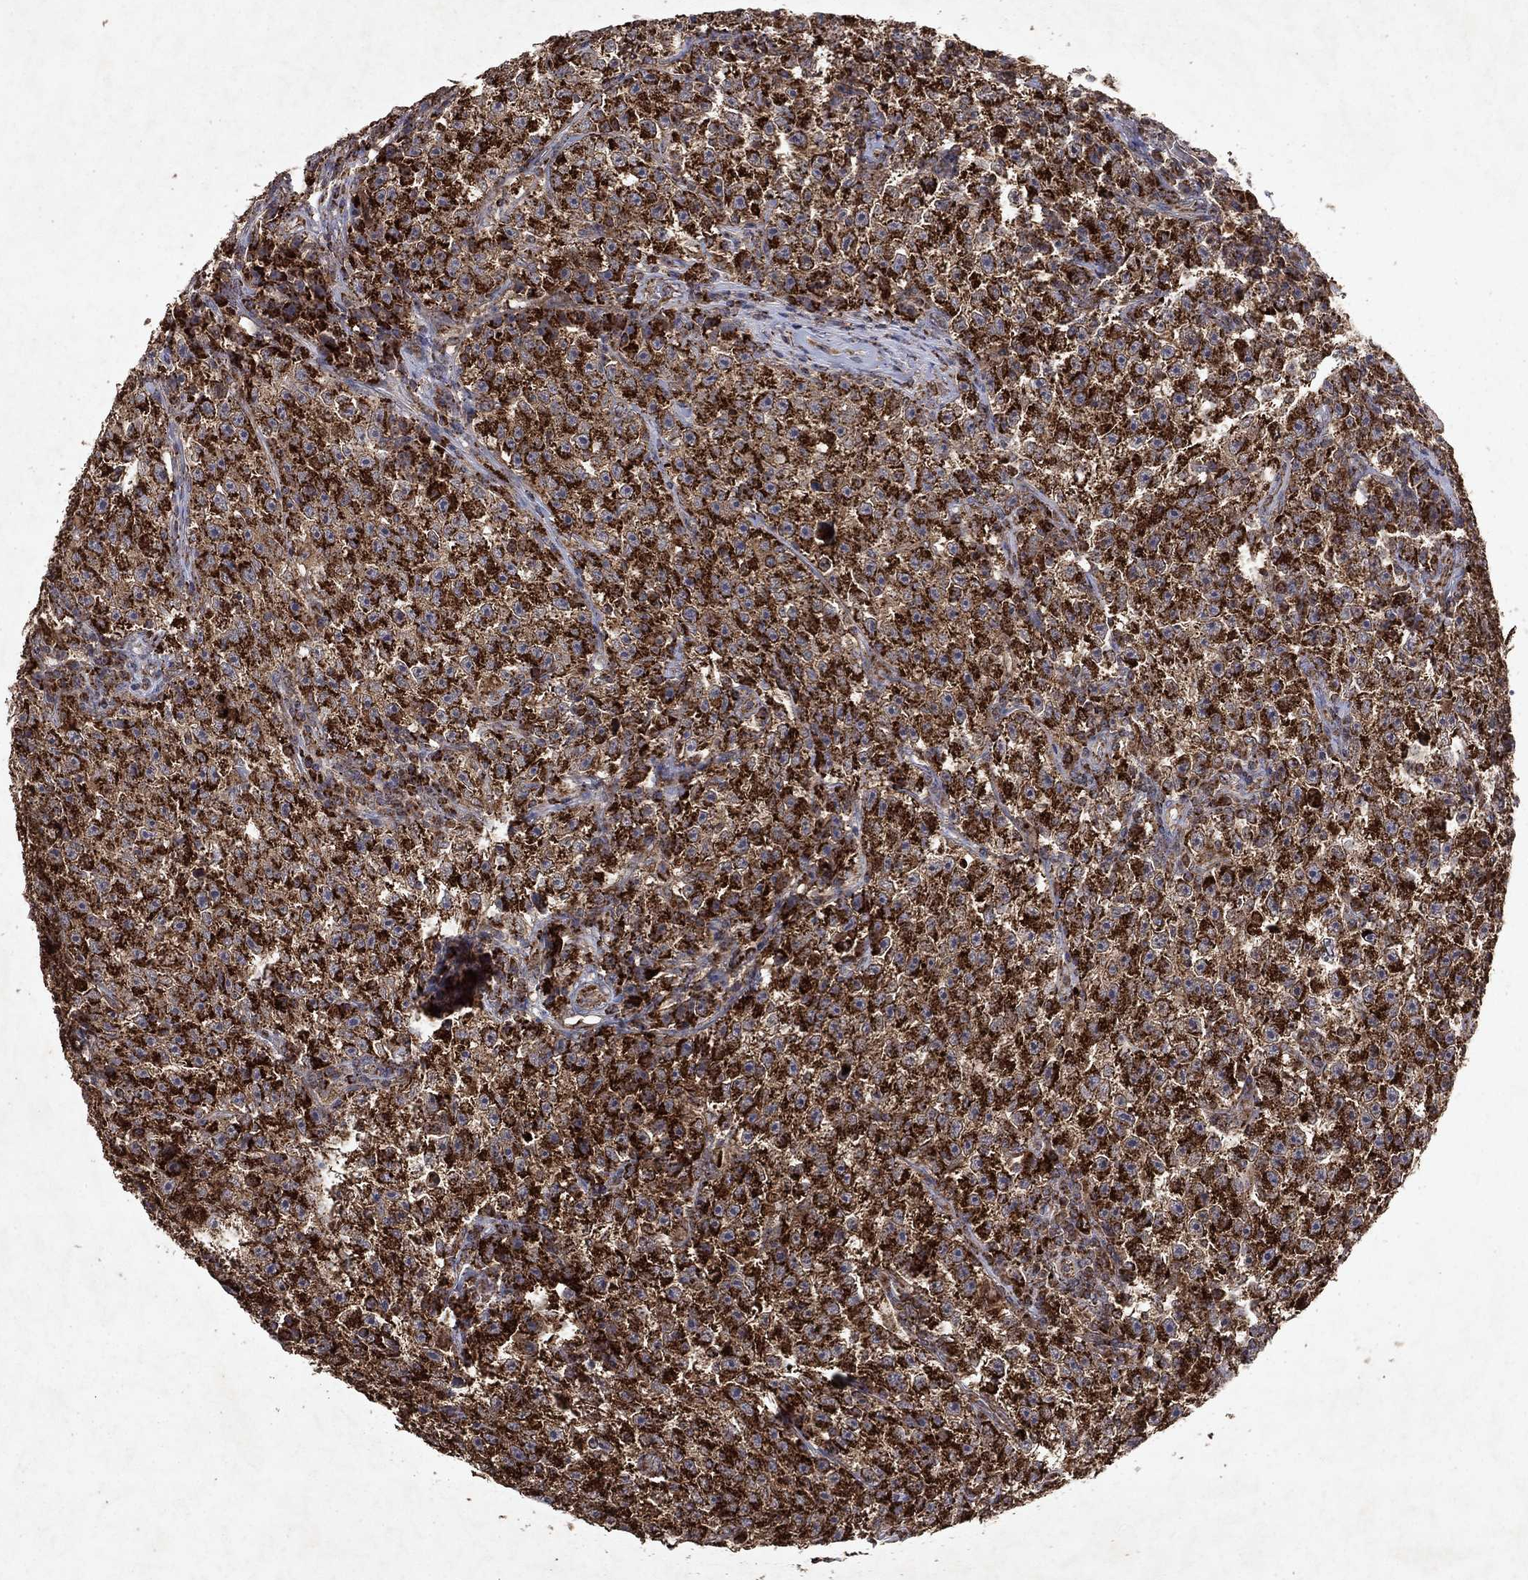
{"staining": {"intensity": "strong", "quantity": ">75%", "location": "cytoplasmic/membranous"}, "tissue": "testis cancer", "cell_type": "Tumor cells", "image_type": "cancer", "snomed": [{"axis": "morphology", "description": "Seminoma, NOS"}, {"axis": "topography", "description": "Testis"}], "caption": "Seminoma (testis) stained with DAB (3,3'-diaminobenzidine) IHC shows high levels of strong cytoplasmic/membranous staining in about >75% of tumor cells.", "gene": "PYROXD2", "patient": {"sex": "male", "age": 22}}